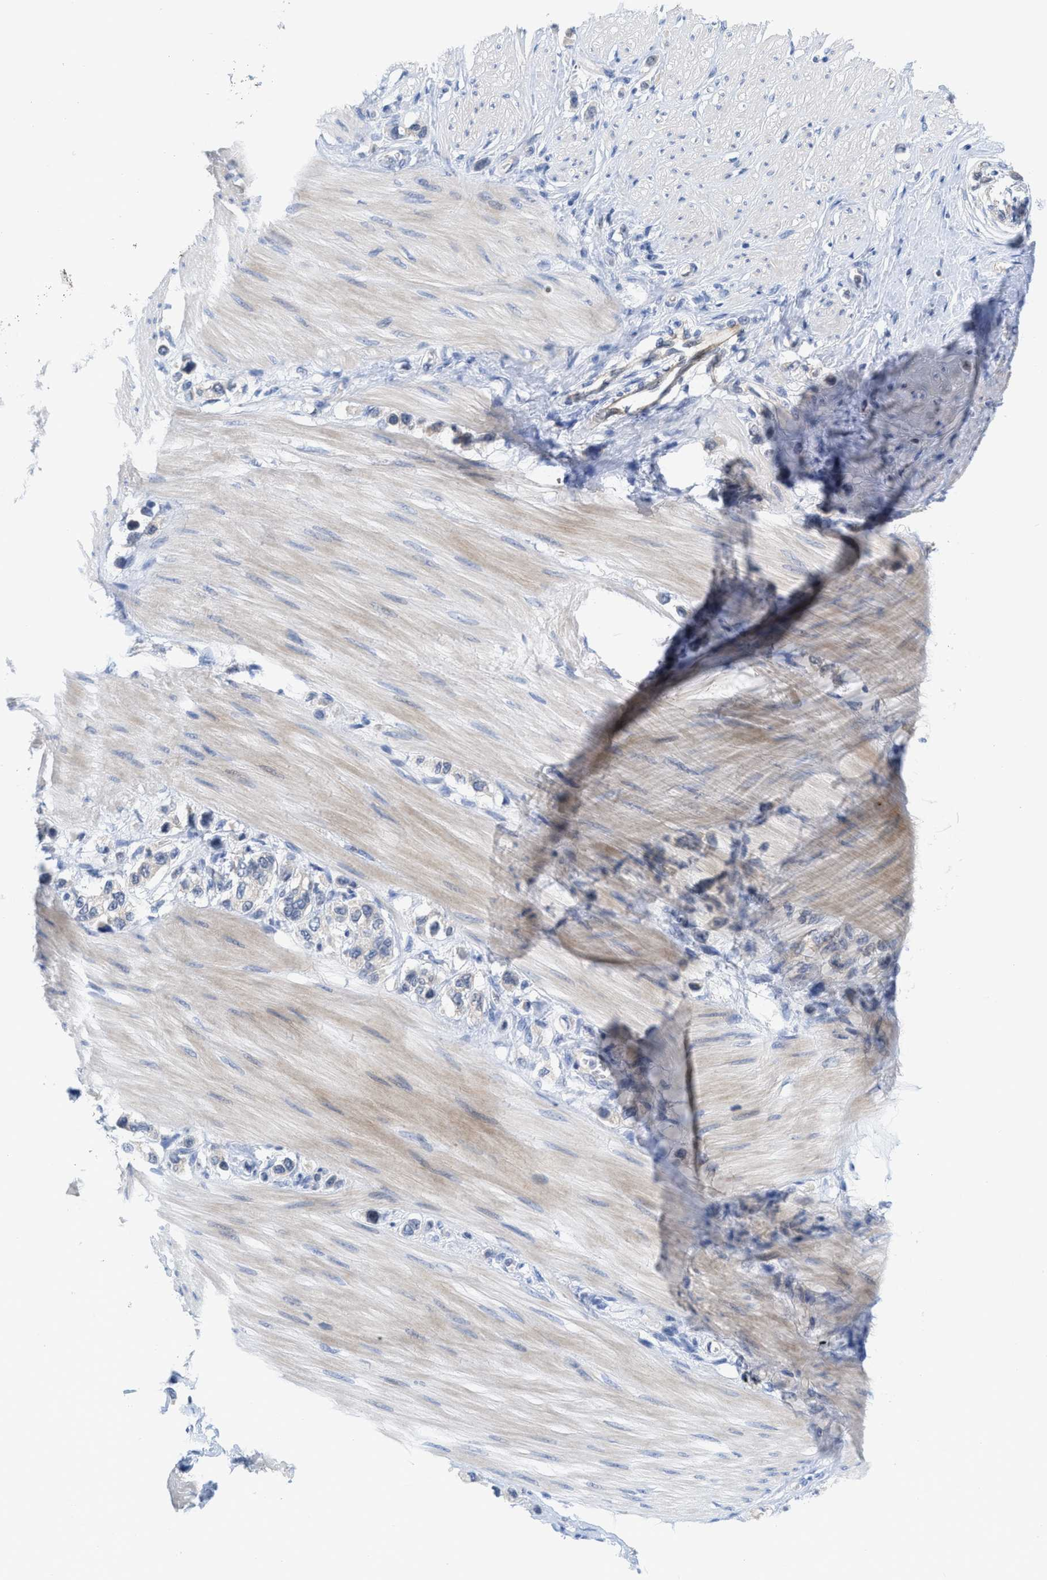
{"staining": {"intensity": "negative", "quantity": "none", "location": "none"}, "tissue": "stomach cancer", "cell_type": "Tumor cells", "image_type": "cancer", "snomed": [{"axis": "morphology", "description": "Adenocarcinoma, NOS"}, {"axis": "topography", "description": "Stomach"}], "caption": "Protein analysis of stomach cancer (adenocarcinoma) displays no significant expression in tumor cells.", "gene": "LDAF1", "patient": {"sex": "female", "age": 65}}